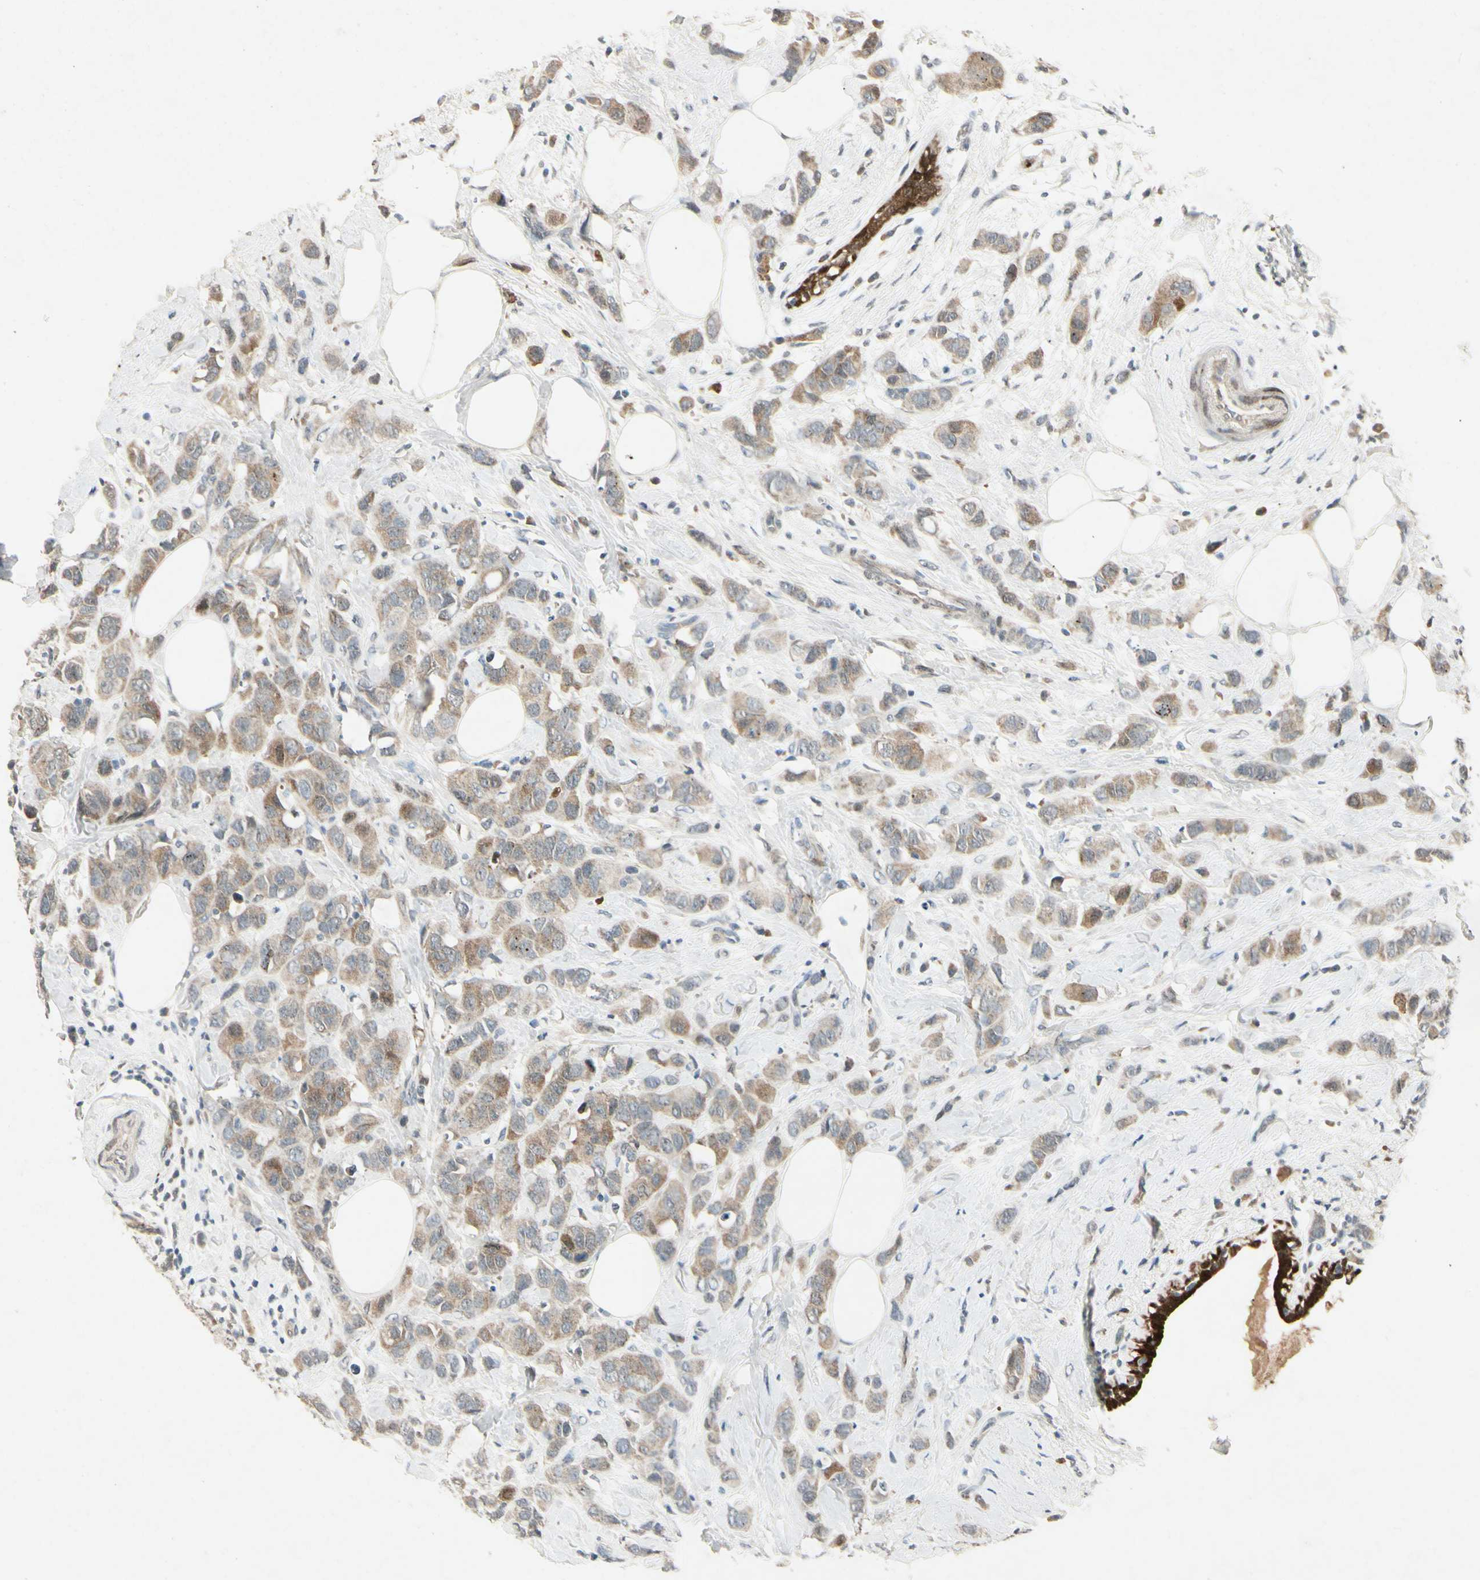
{"staining": {"intensity": "moderate", "quantity": ">75%", "location": "cytoplasmic/membranous"}, "tissue": "breast cancer", "cell_type": "Tumor cells", "image_type": "cancer", "snomed": [{"axis": "morphology", "description": "Normal tissue, NOS"}, {"axis": "morphology", "description": "Duct carcinoma"}, {"axis": "topography", "description": "Breast"}], "caption": "This image shows breast invasive ductal carcinoma stained with immunohistochemistry to label a protein in brown. The cytoplasmic/membranous of tumor cells show moderate positivity for the protein. Nuclei are counter-stained blue.", "gene": "HSPA1B", "patient": {"sex": "female", "age": 50}}